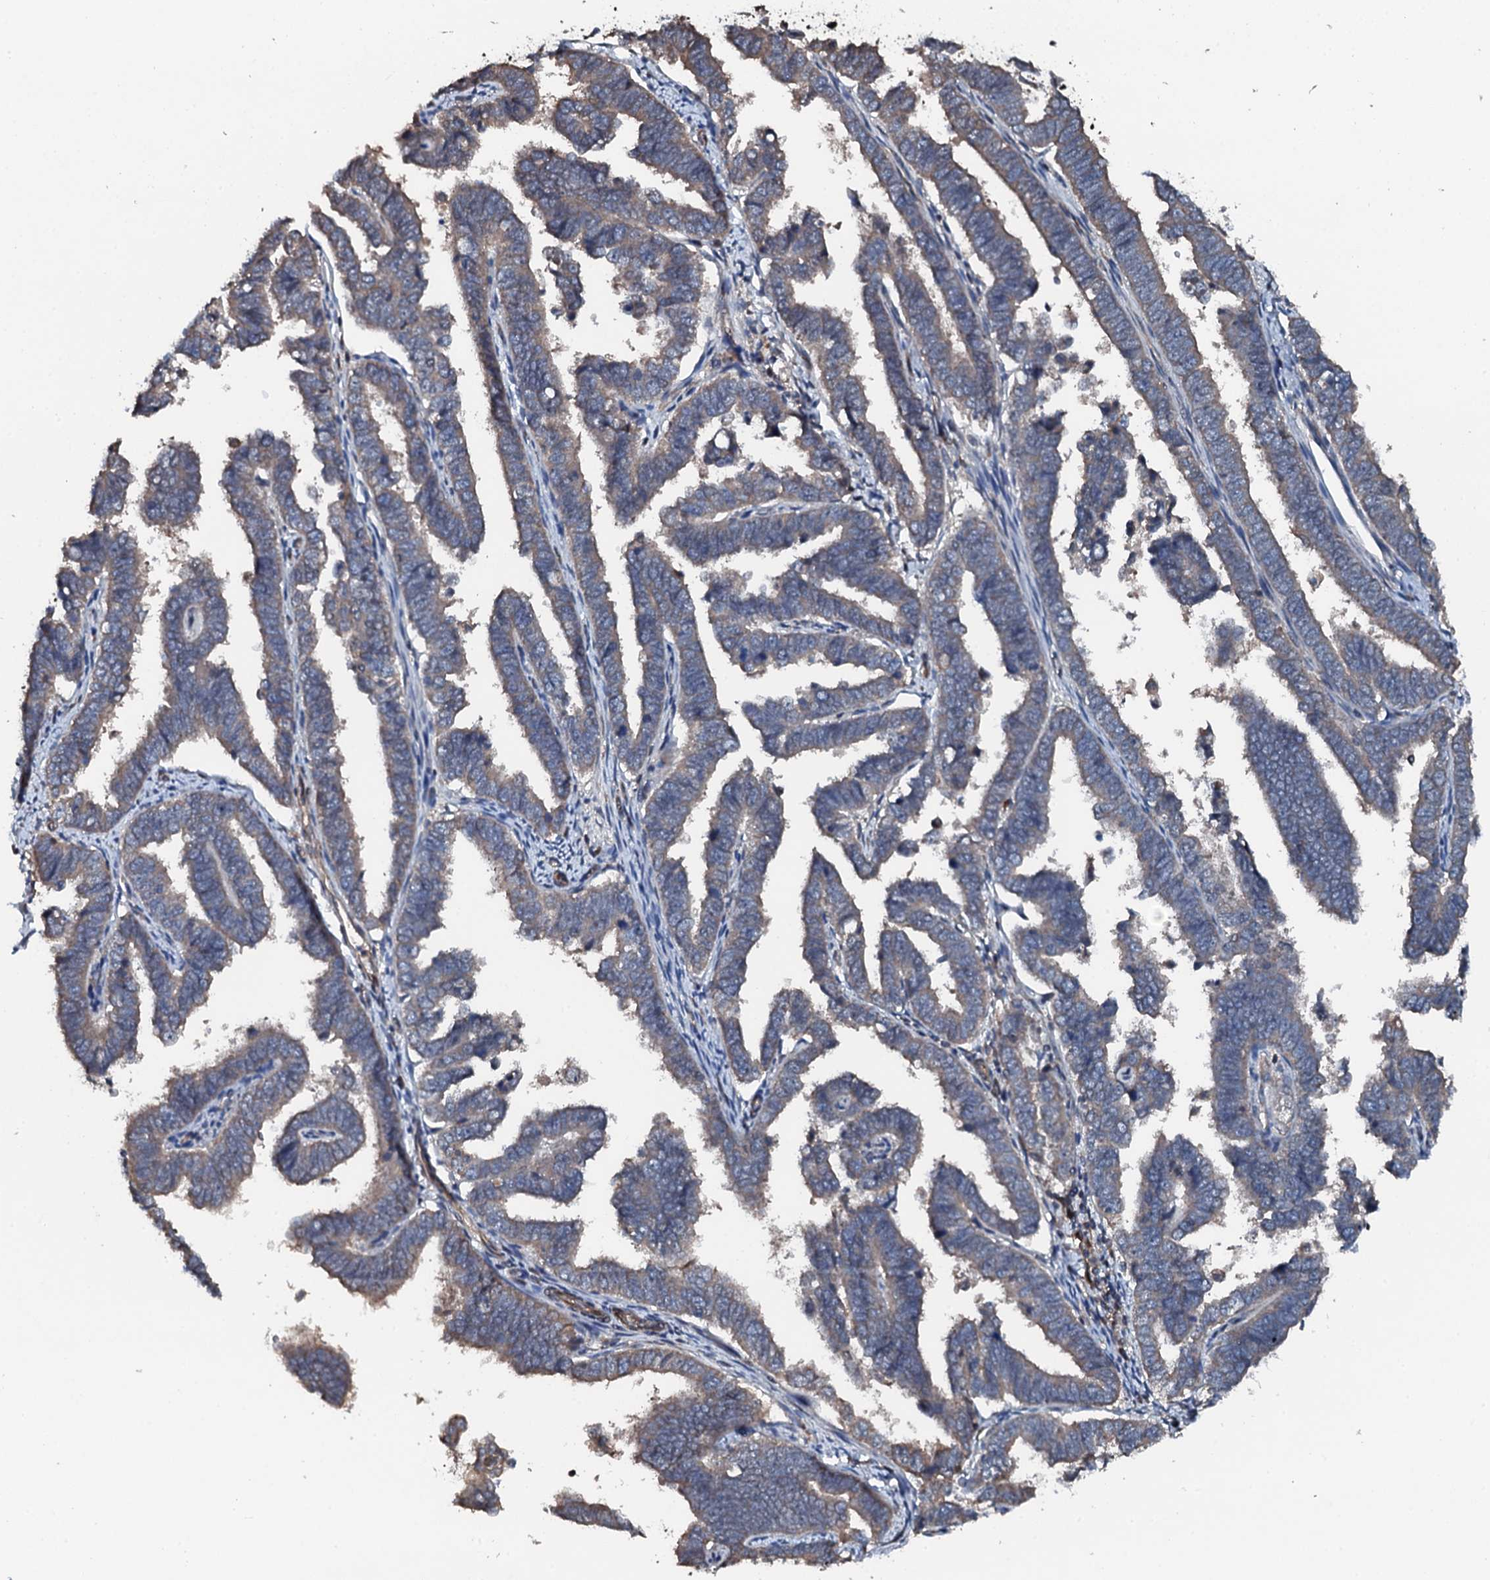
{"staining": {"intensity": "weak", "quantity": "<25%", "location": "cytoplasmic/membranous"}, "tissue": "endometrial cancer", "cell_type": "Tumor cells", "image_type": "cancer", "snomed": [{"axis": "morphology", "description": "Adenocarcinoma, NOS"}, {"axis": "topography", "description": "Endometrium"}], "caption": "Protein analysis of endometrial adenocarcinoma reveals no significant positivity in tumor cells. (DAB IHC visualized using brightfield microscopy, high magnification).", "gene": "FLYWCH1", "patient": {"sex": "female", "age": 75}}